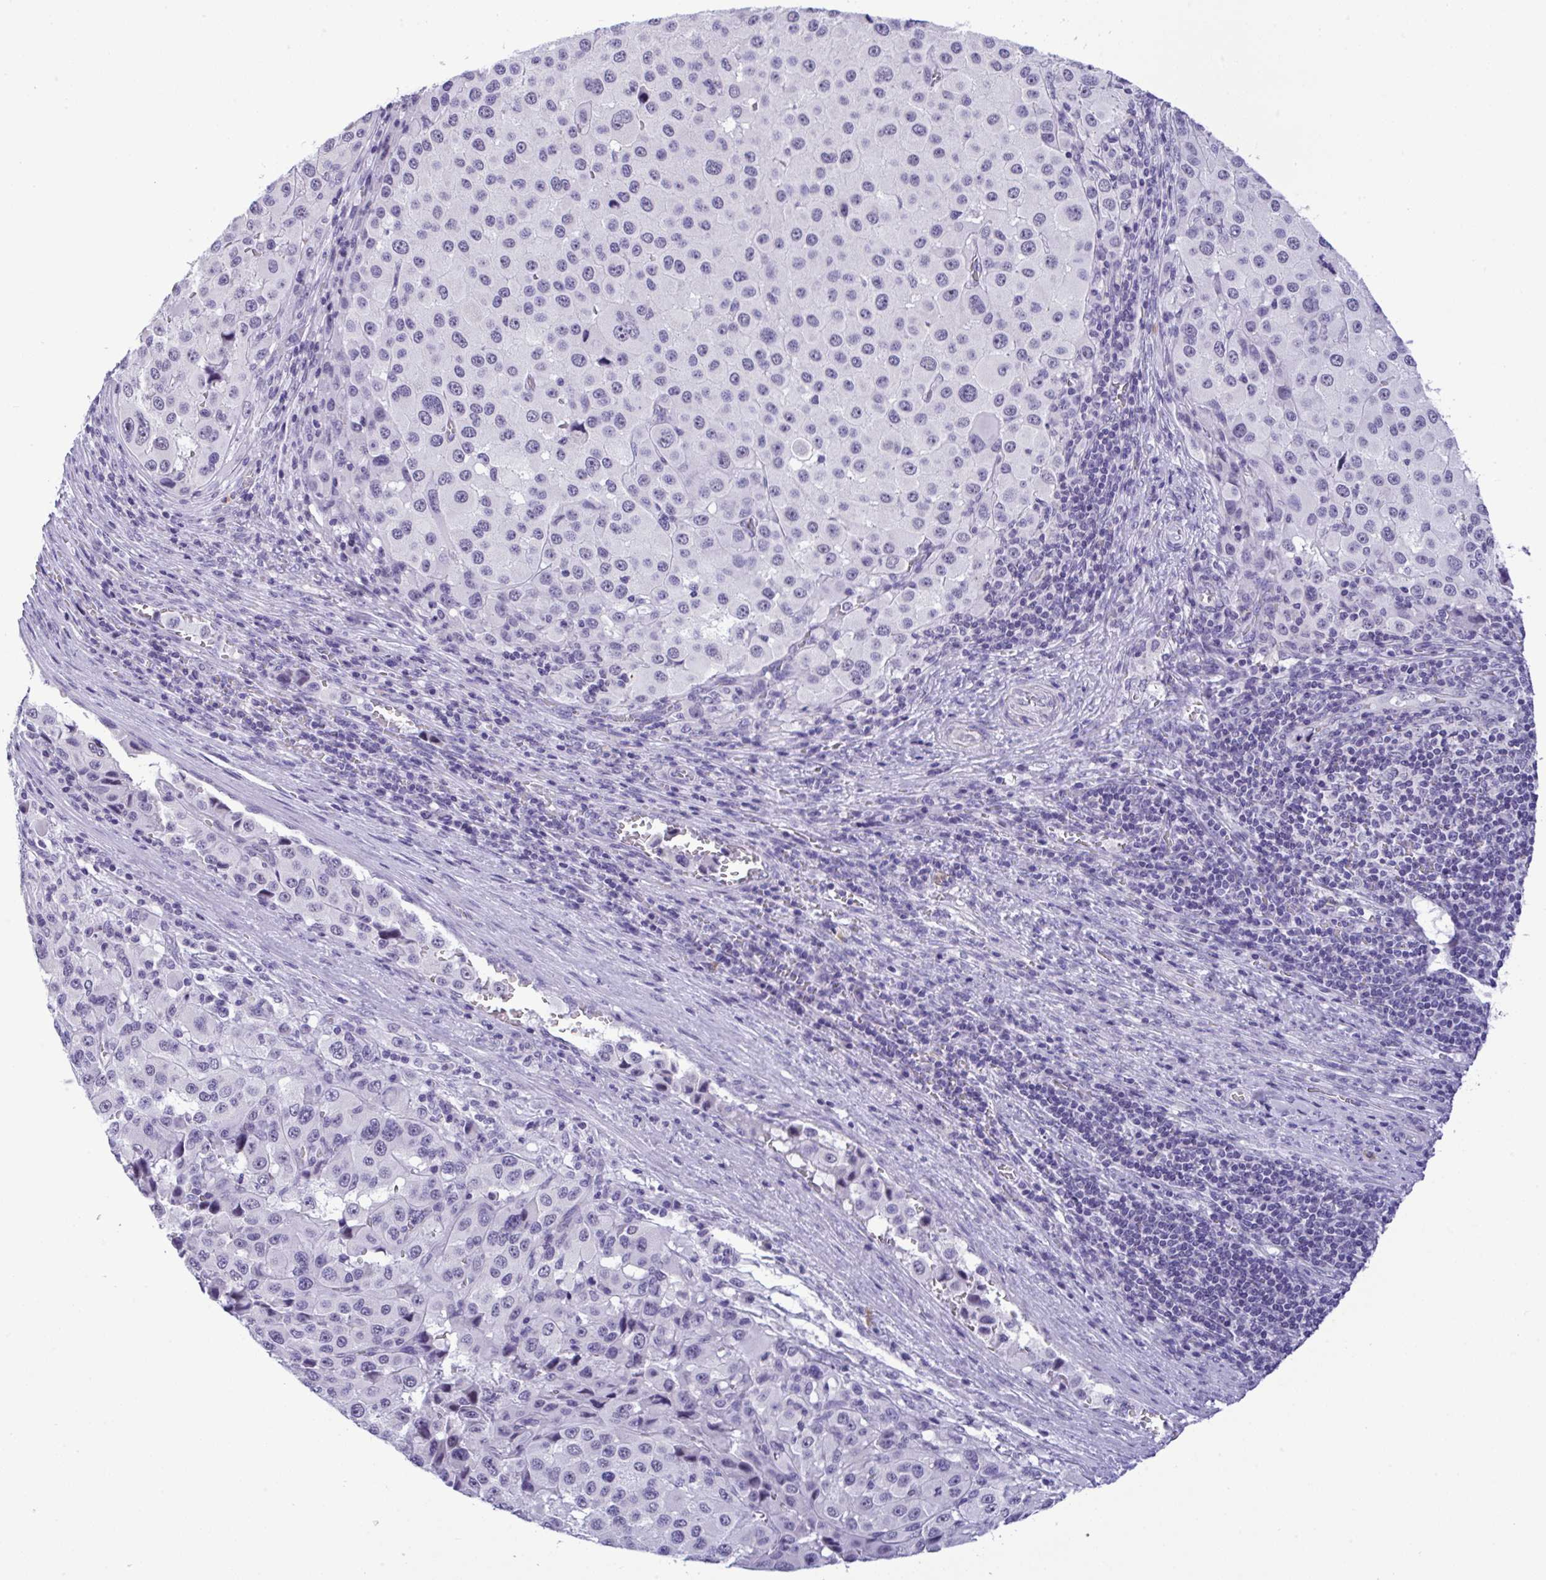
{"staining": {"intensity": "negative", "quantity": "none", "location": "none"}, "tissue": "melanoma", "cell_type": "Tumor cells", "image_type": "cancer", "snomed": [{"axis": "morphology", "description": "Malignant melanoma, Metastatic site"}, {"axis": "topography", "description": "Lymph node"}], "caption": "An immunohistochemistry micrograph of malignant melanoma (metastatic site) is shown. There is no staining in tumor cells of malignant melanoma (metastatic site).", "gene": "YBX2", "patient": {"sex": "female", "age": 65}}